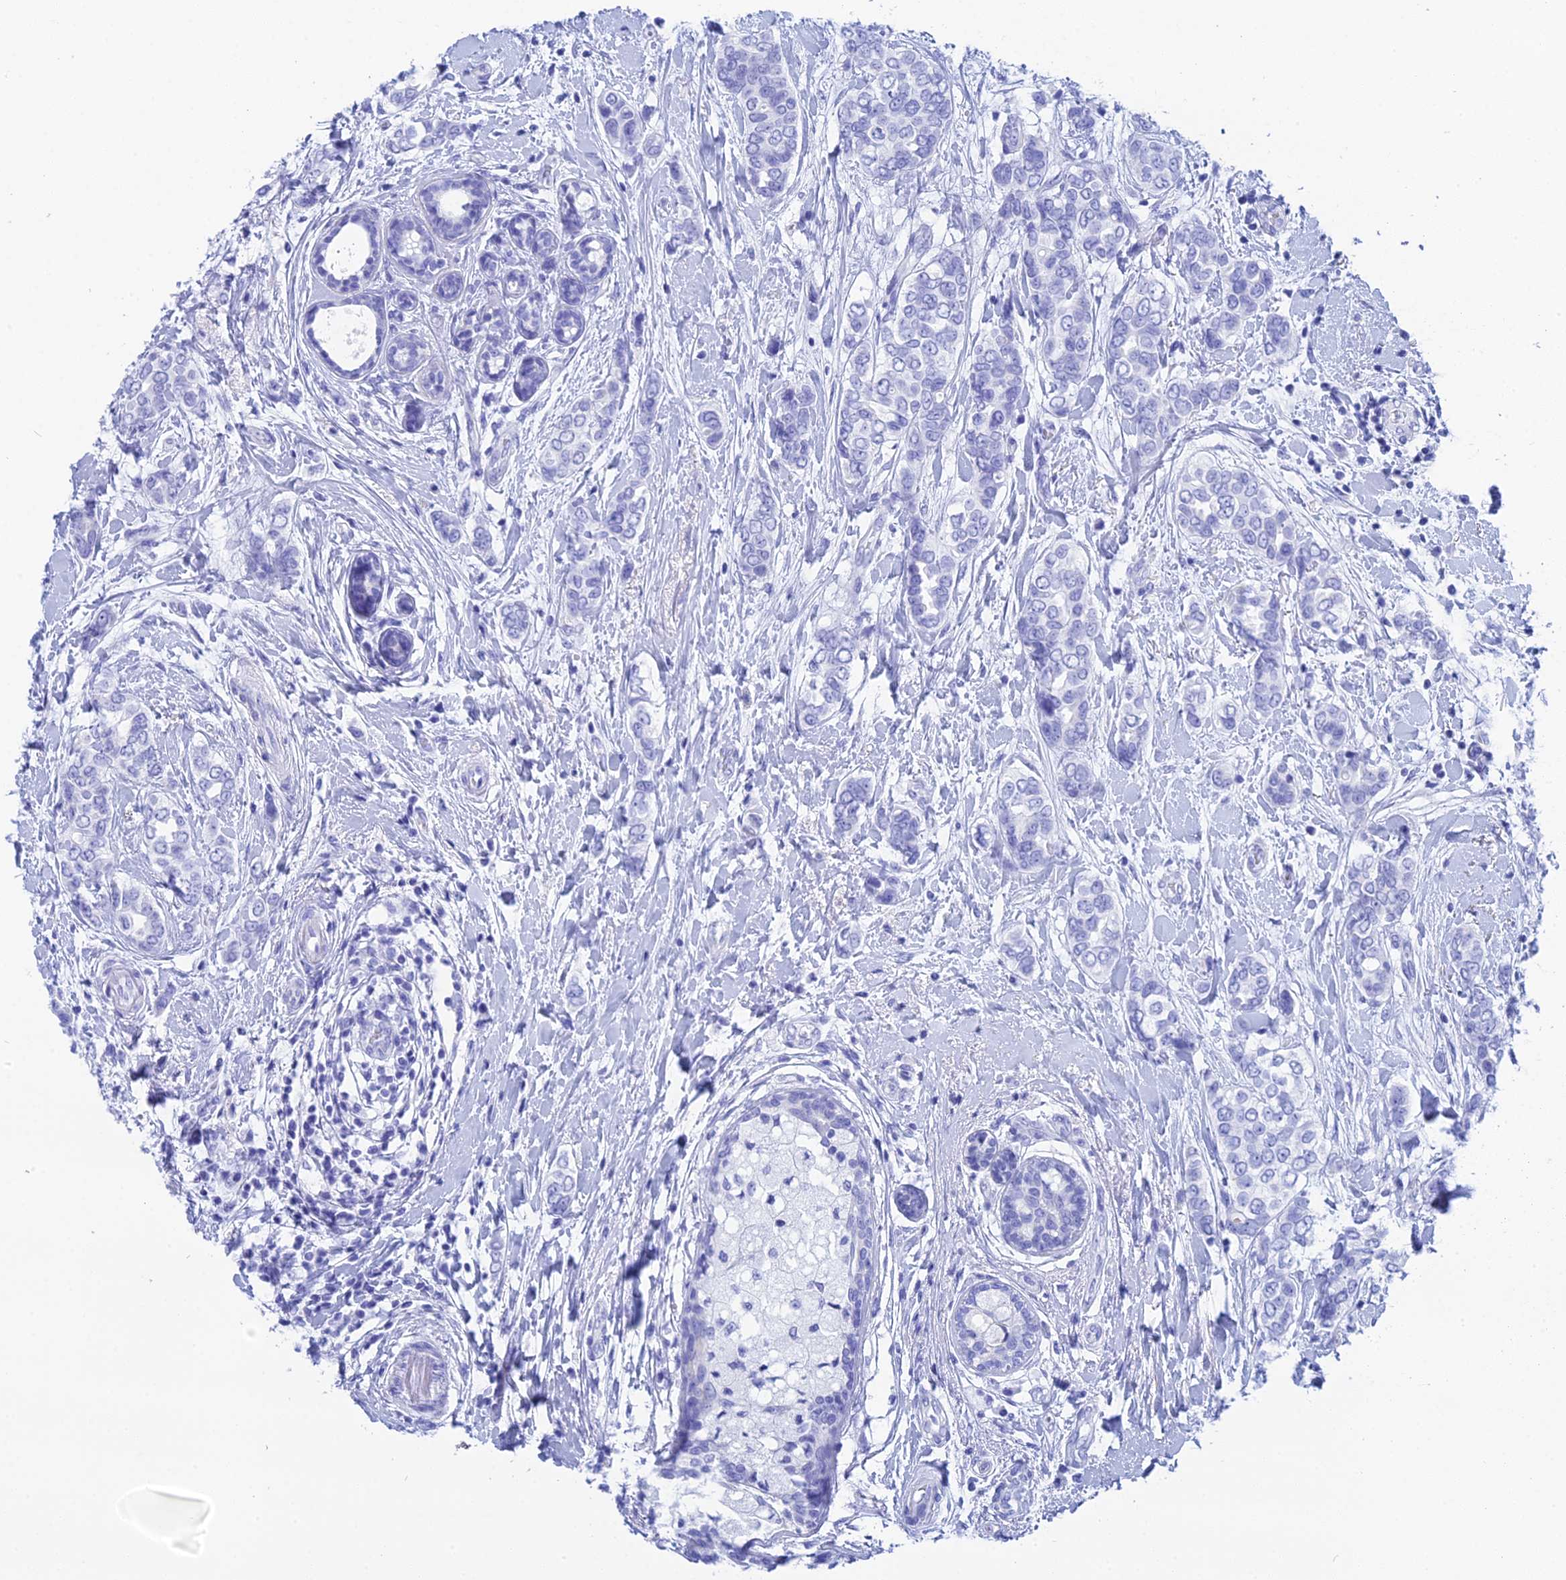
{"staining": {"intensity": "negative", "quantity": "none", "location": "none"}, "tissue": "breast cancer", "cell_type": "Tumor cells", "image_type": "cancer", "snomed": [{"axis": "morphology", "description": "Lobular carcinoma"}, {"axis": "topography", "description": "Breast"}], "caption": "Lobular carcinoma (breast) was stained to show a protein in brown. There is no significant positivity in tumor cells.", "gene": "TEX101", "patient": {"sex": "female", "age": 51}}